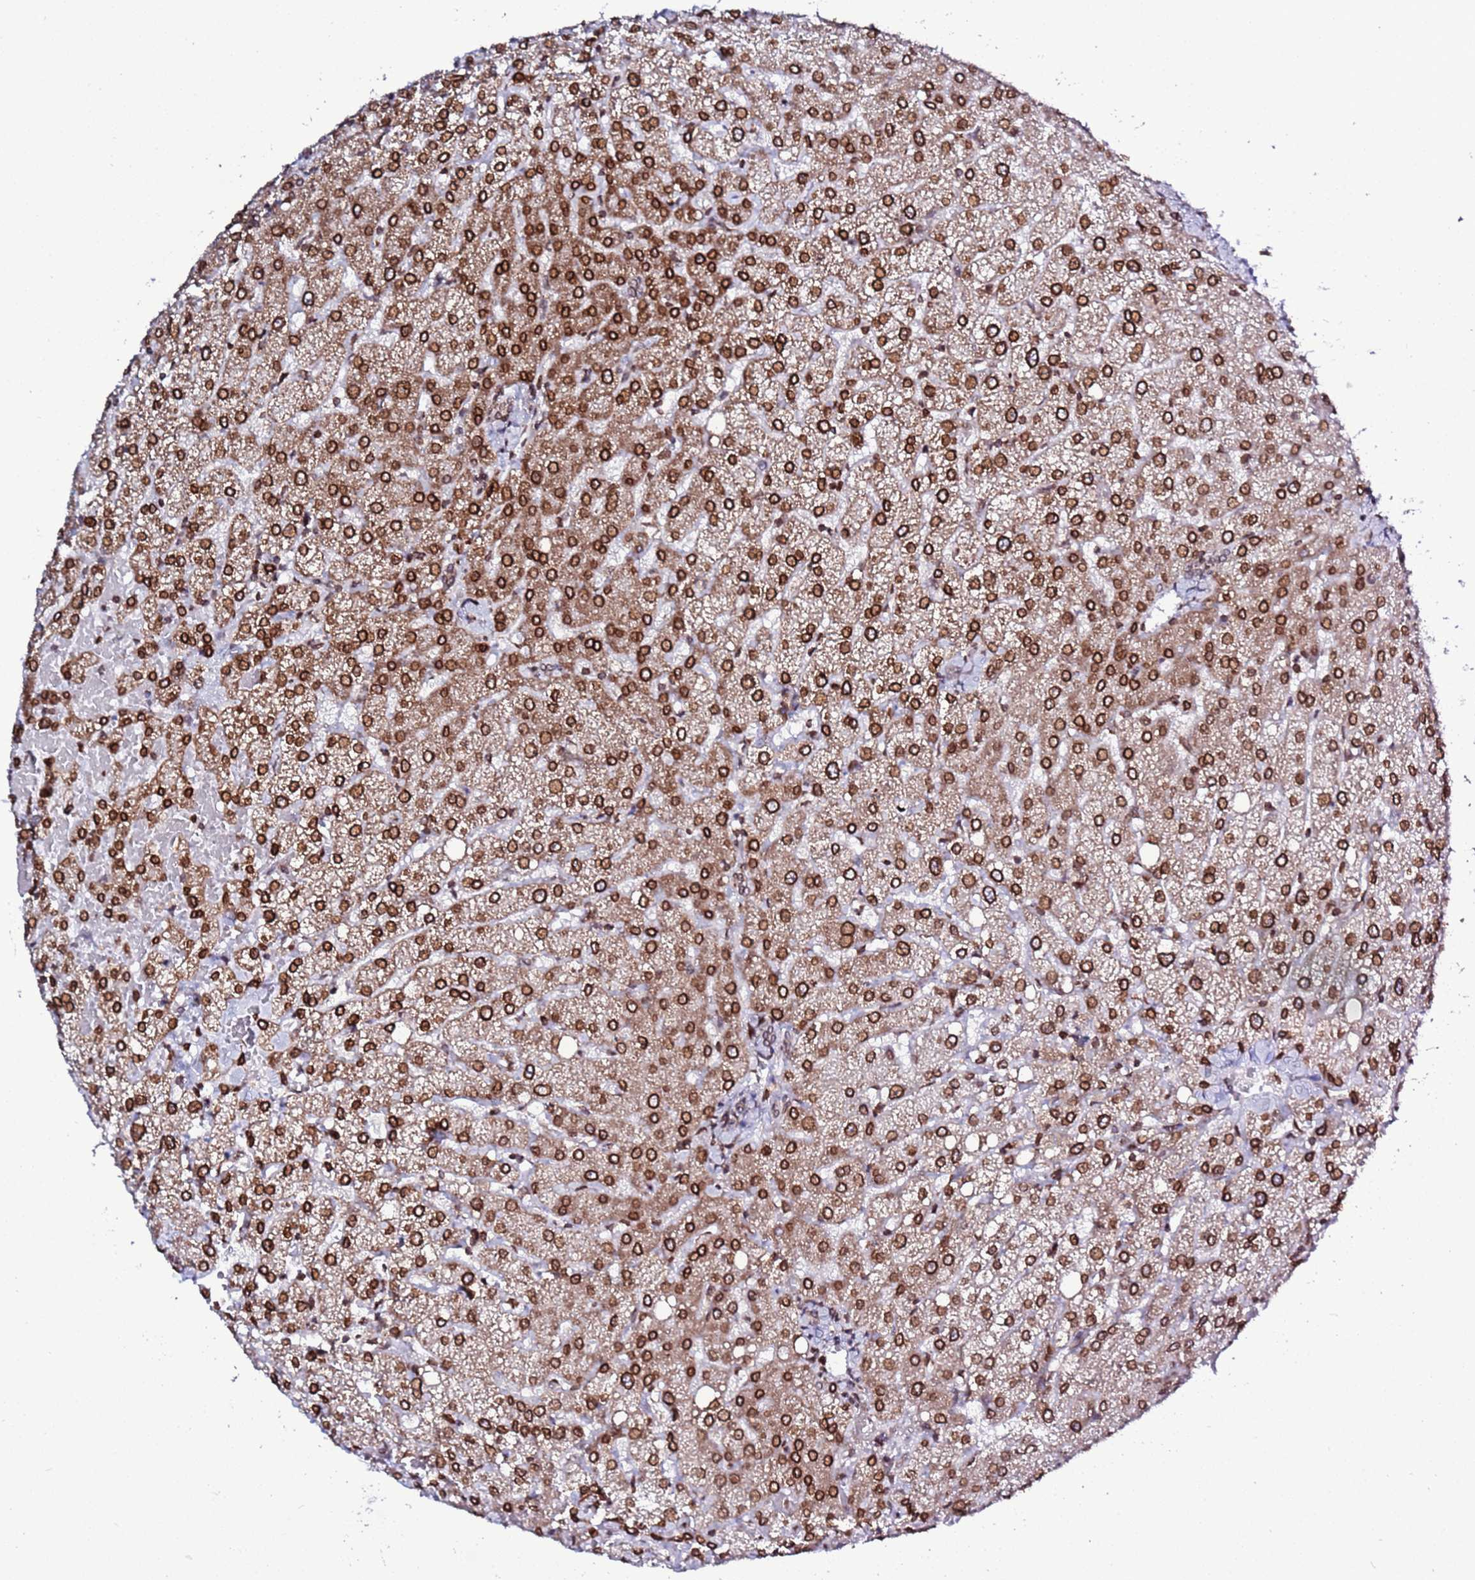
{"staining": {"intensity": "moderate", "quantity": "25%-75%", "location": "cytoplasmic/membranous,nuclear"}, "tissue": "liver", "cell_type": "Cholangiocytes", "image_type": "normal", "snomed": [{"axis": "morphology", "description": "Normal tissue, NOS"}, {"axis": "topography", "description": "Liver"}], "caption": "Immunohistochemistry staining of normal liver, which exhibits medium levels of moderate cytoplasmic/membranous,nuclear expression in about 25%-75% of cholangiocytes indicating moderate cytoplasmic/membranous,nuclear protein staining. The staining was performed using DAB (3,3'-diaminobenzidine) (brown) for protein detection and nuclei were counterstained in hematoxylin (blue).", "gene": "TOR1AIP1", "patient": {"sex": "female", "age": 54}}